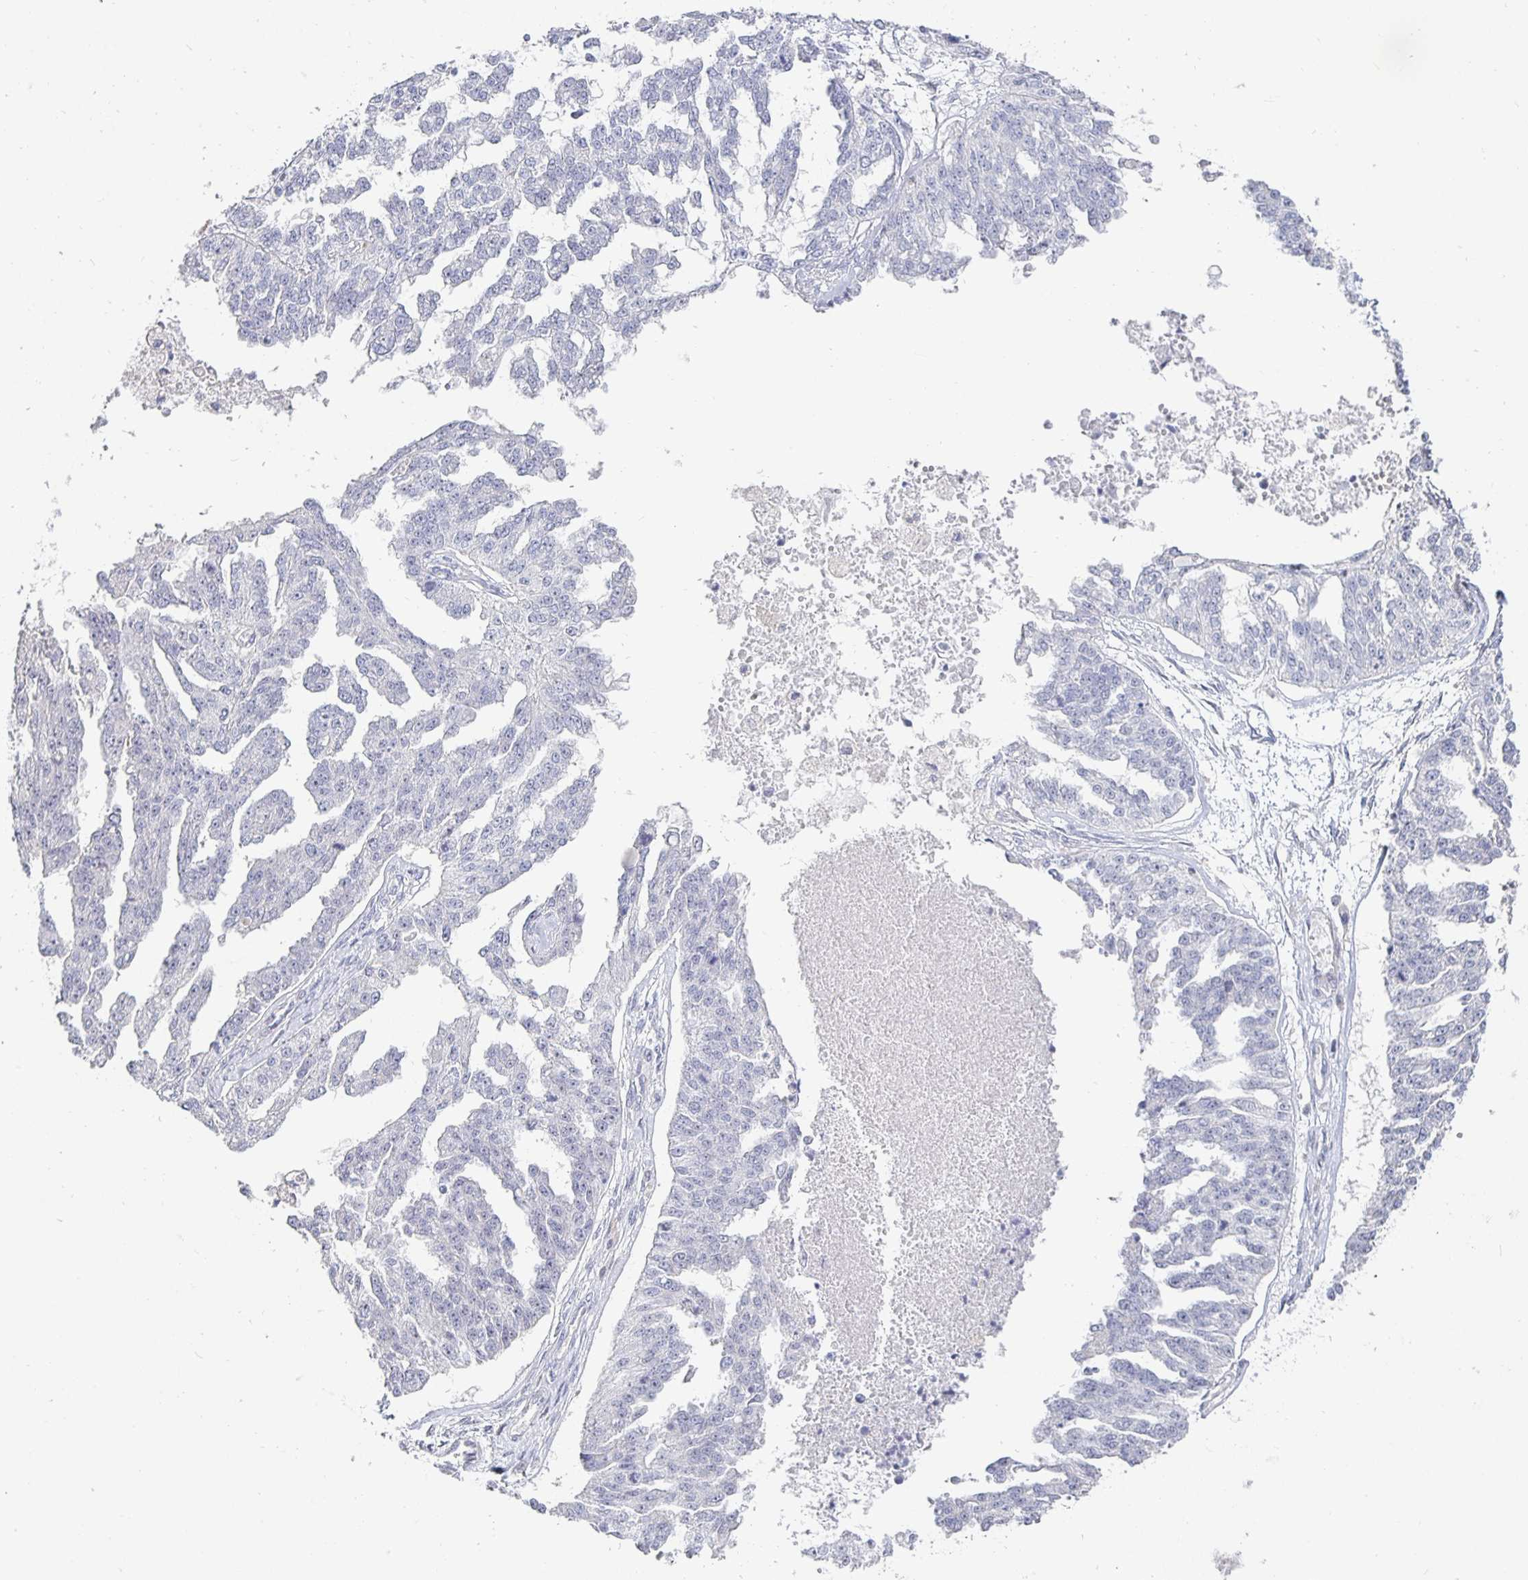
{"staining": {"intensity": "negative", "quantity": "none", "location": "none"}, "tissue": "ovarian cancer", "cell_type": "Tumor cells", "image_type": "cancer", "snomed": [{"axis": "morphology", "description": "Cystadenocarcinoma, serous, NOS"}, {"axis": "topography", "description": "Ovary"}], "caption": "IHC of human serous cystadenocarcinoma (ovarian) shows no expression in tumor cells. The staining was performed using DAB to visualize the protein expression in brown, while the nuclei were stained in blue with hematoxylin (Magnification: 20x).", "gene": "S100G", "patient": {"sex": "female", "age": 58}}